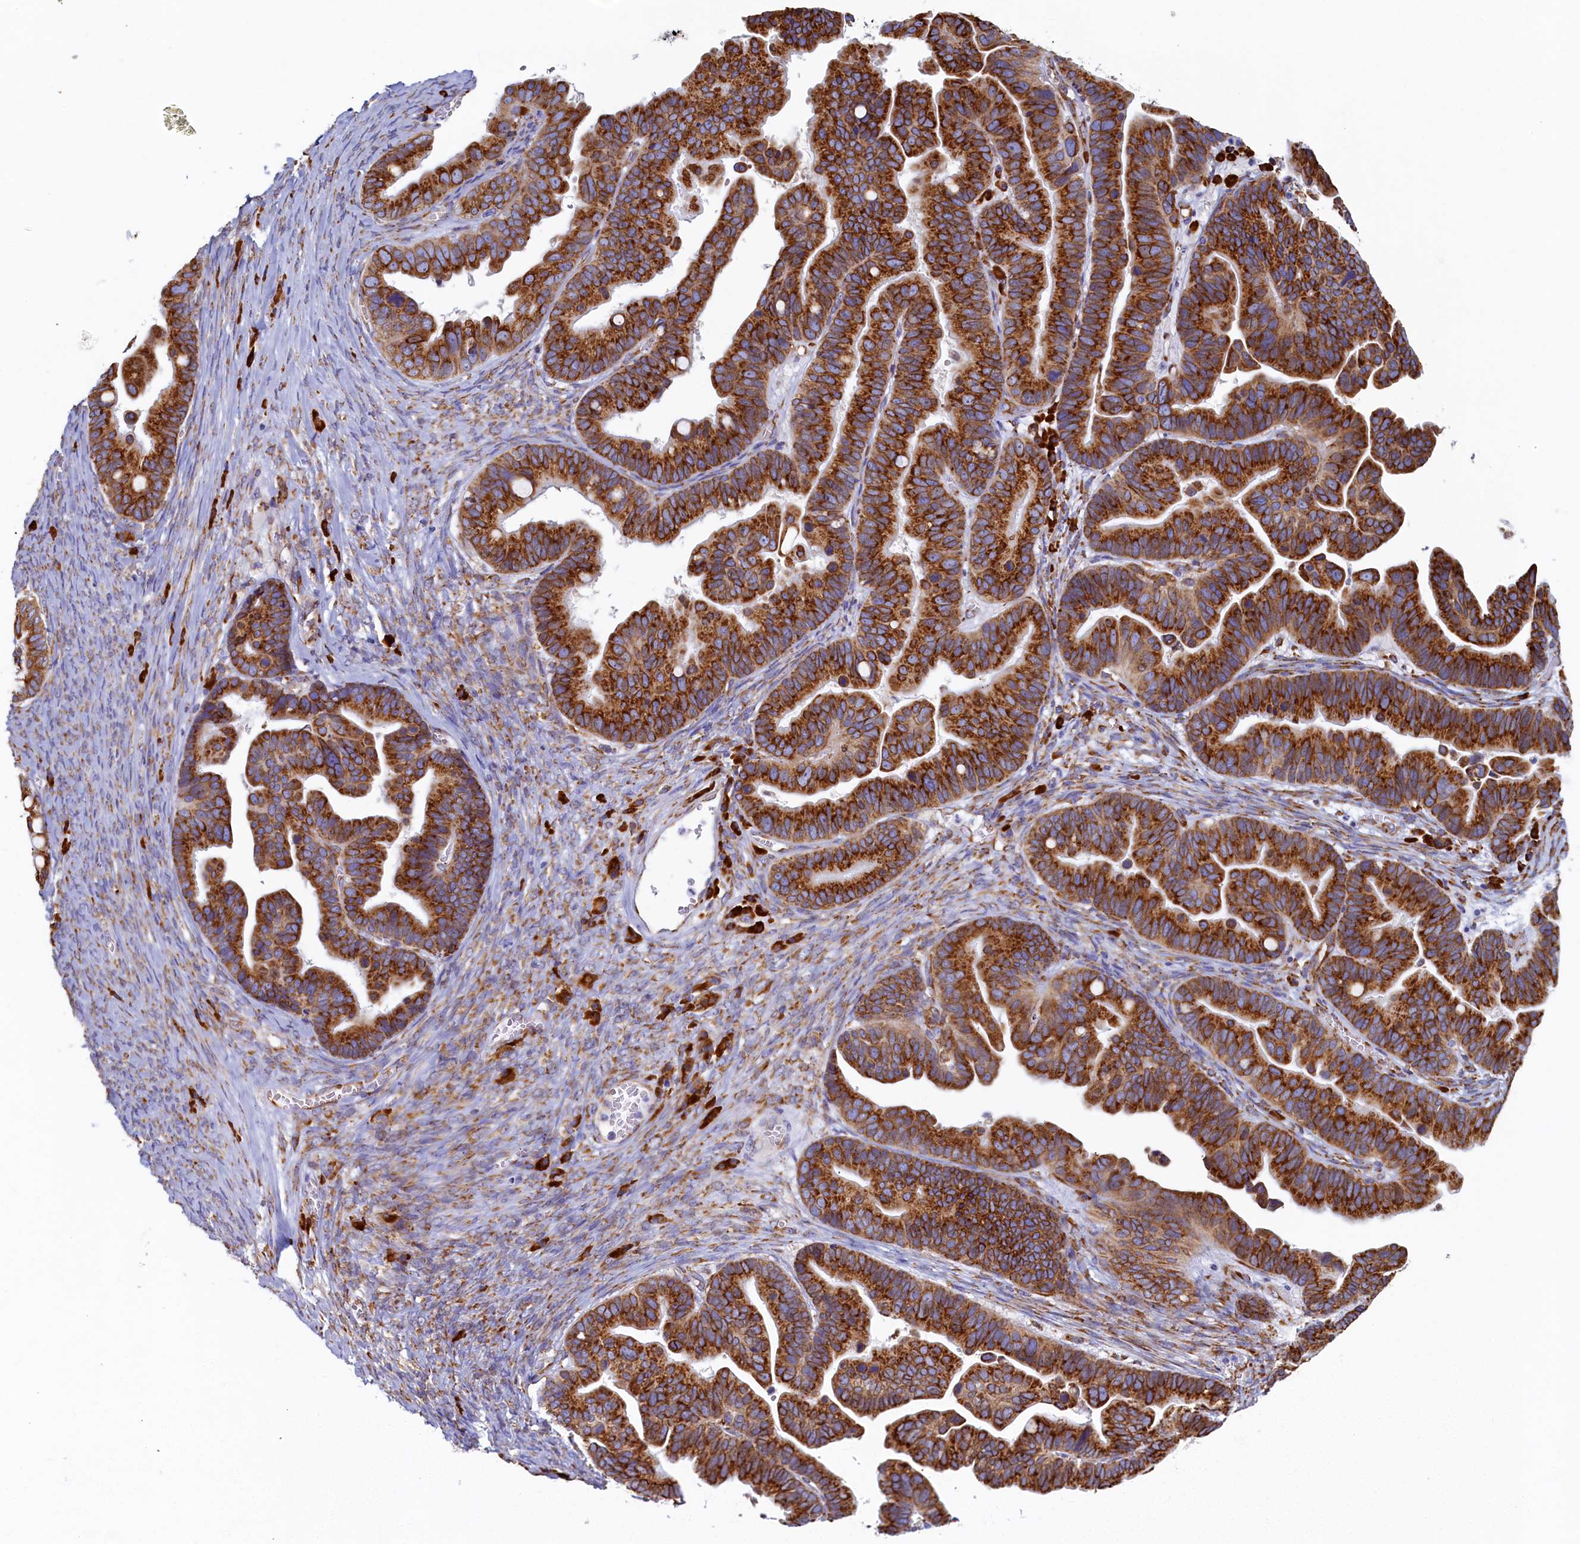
{"staining": {"intensity": "strong", "quantity": ">75%", "location": "cytoplasmic/membranous"}, "tissue": "ovarian cancer", "cell_type": "Tumor cells", "image_type": "cancer", "snomed": [{"axis": "morphology", "description": "Cystadenocarcinoma, serous, NOS"}, {"axis": "topography", "description": "Ovary"}], "caption": "The micrograph displays a brown stain indicating the presence of a protein in the cytoplasmic/membranous of tumor cells in ovarian cancer.", "gene": "TMEM18", "patient": {"sex": "female", "age": 56}}